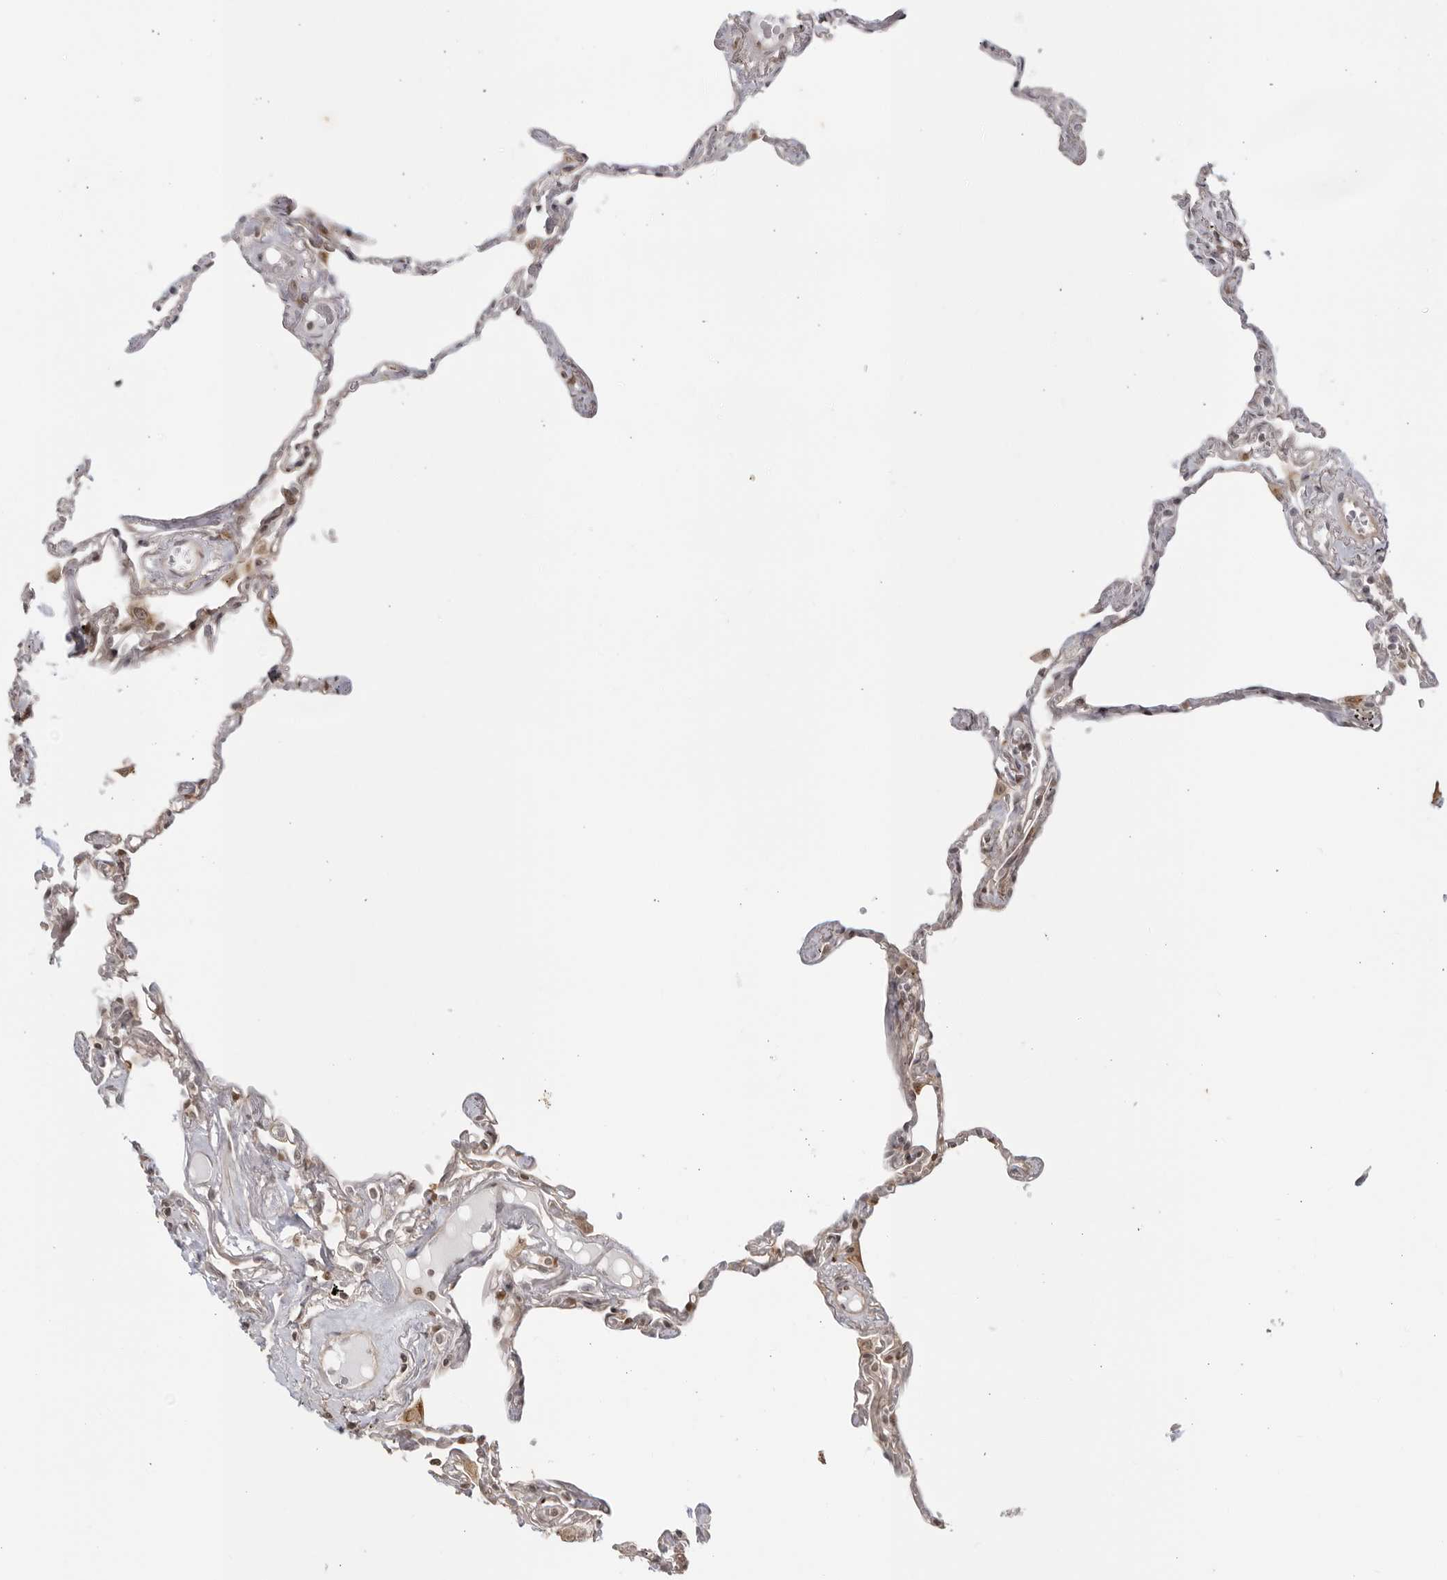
{"staining": {"intensity": "moderate", "quantity": "25%-75%", "location": "cytoplasmic/membranous,nuclear"}, "tissue": "lung", "cell_type": "Alveolar cells", "image_type": "normal", "snomed": [{"axis": "morphology", "description": "Normal tissue, NOS"}, {"axis": "topography", "description": "Lung"}], "caption": "A brown stain highlights moderate cytoplasmic/membranous,nuclear expression of a protein in alveolar cells of normal lung. (IHC, brightfield microscopy, high magnification).", "gene": "TCF21", "patient": {"sex": "female", "age": 67}}